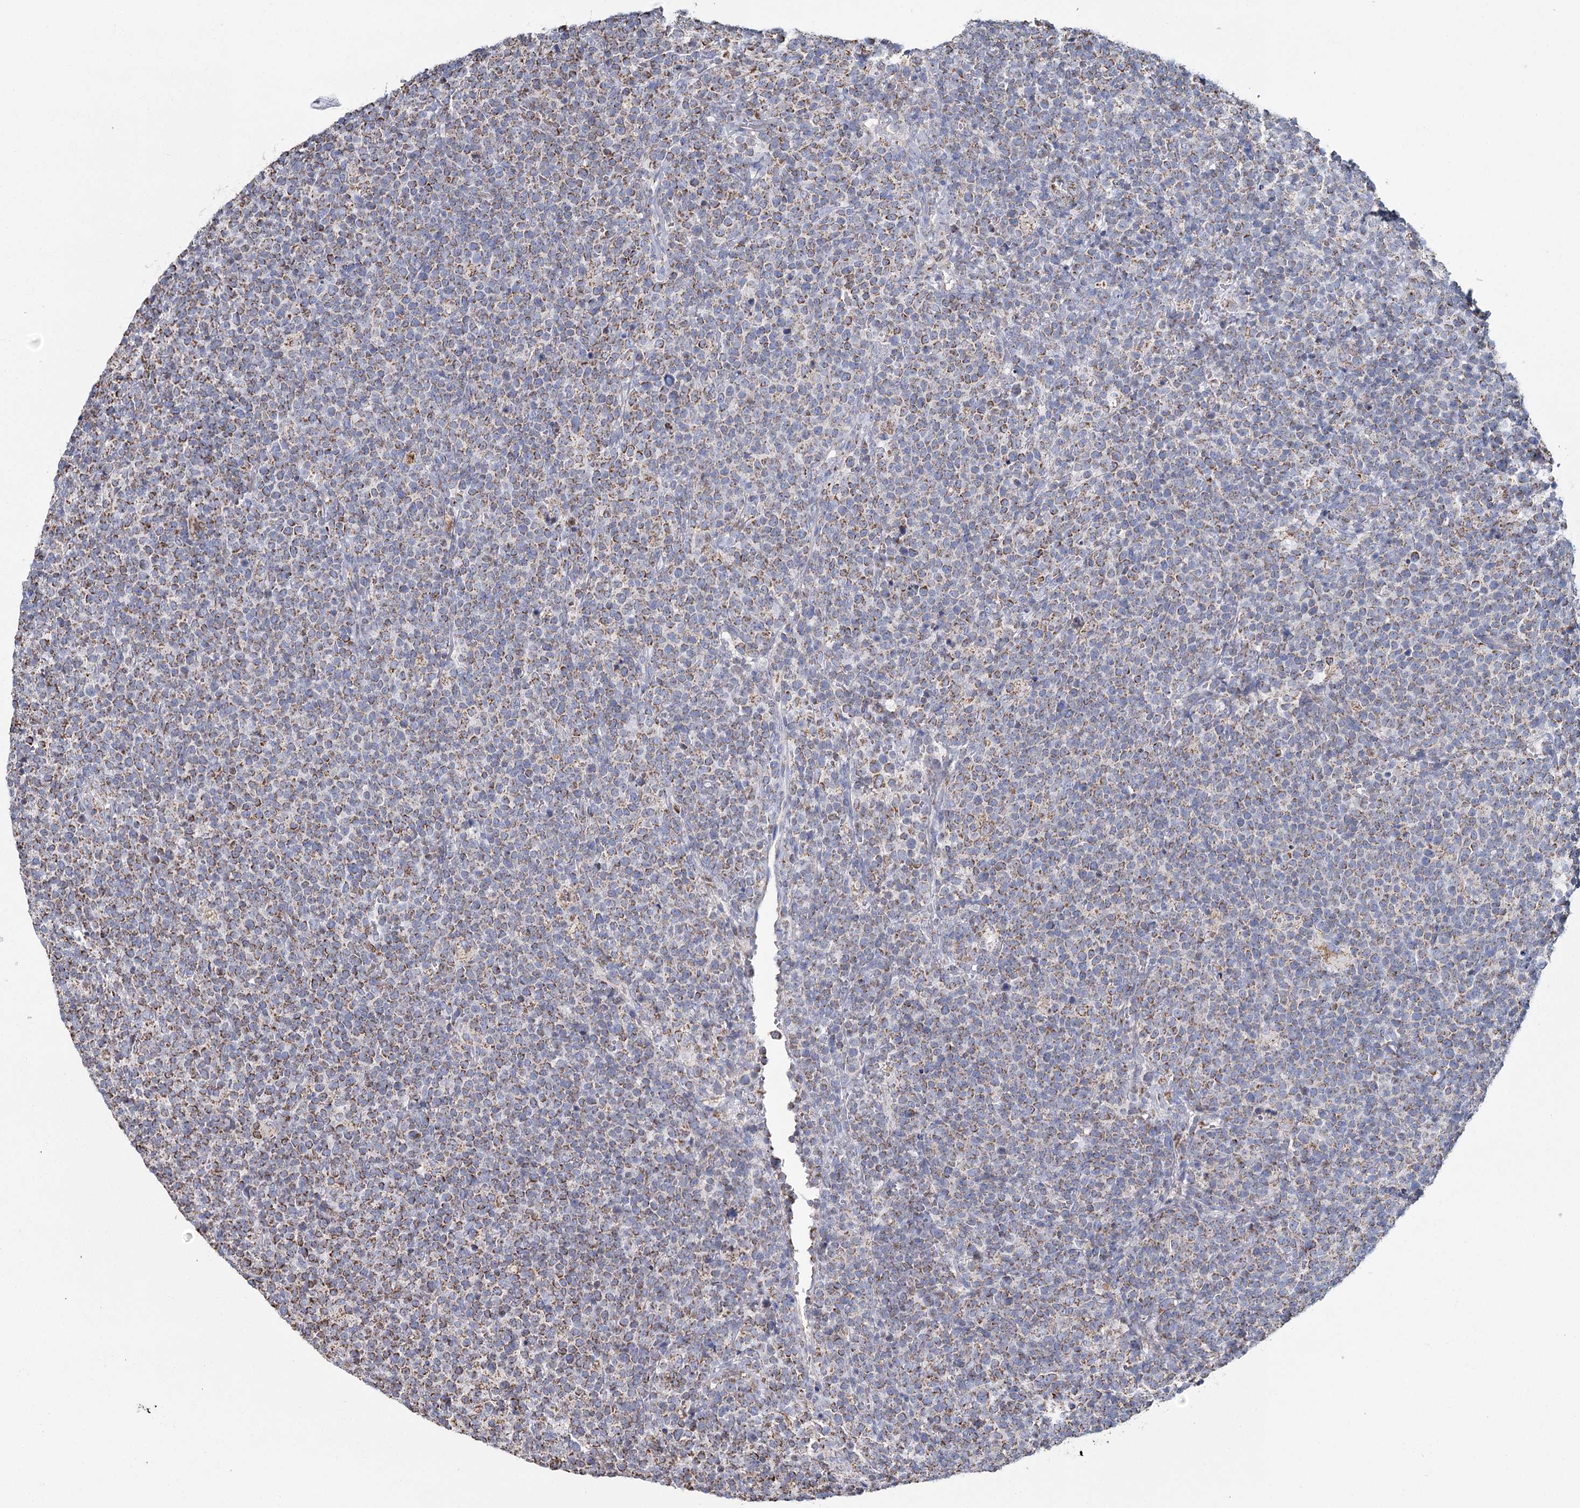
{"staining": {"intensity": "moderate", "quantity": "<25%", "location": "cytoplasmic/membranous"}, "tissue": "lymphoma", "cell_type": "Tumor cells", "image_type": "cancer", "snomed": [{"axis": "morphology", "description": "Malignant lymphoma, non-Hodgkin's type, High grade"}, {"axis": "topography", "description": "Lymph node"}], "caption": "Lymphoma stained for a protein displays moderate cytoplasmic/membranous positivity in tumor cells.", "gene": "MRPL44", "patient": {"sex": "male", "age": 61}}